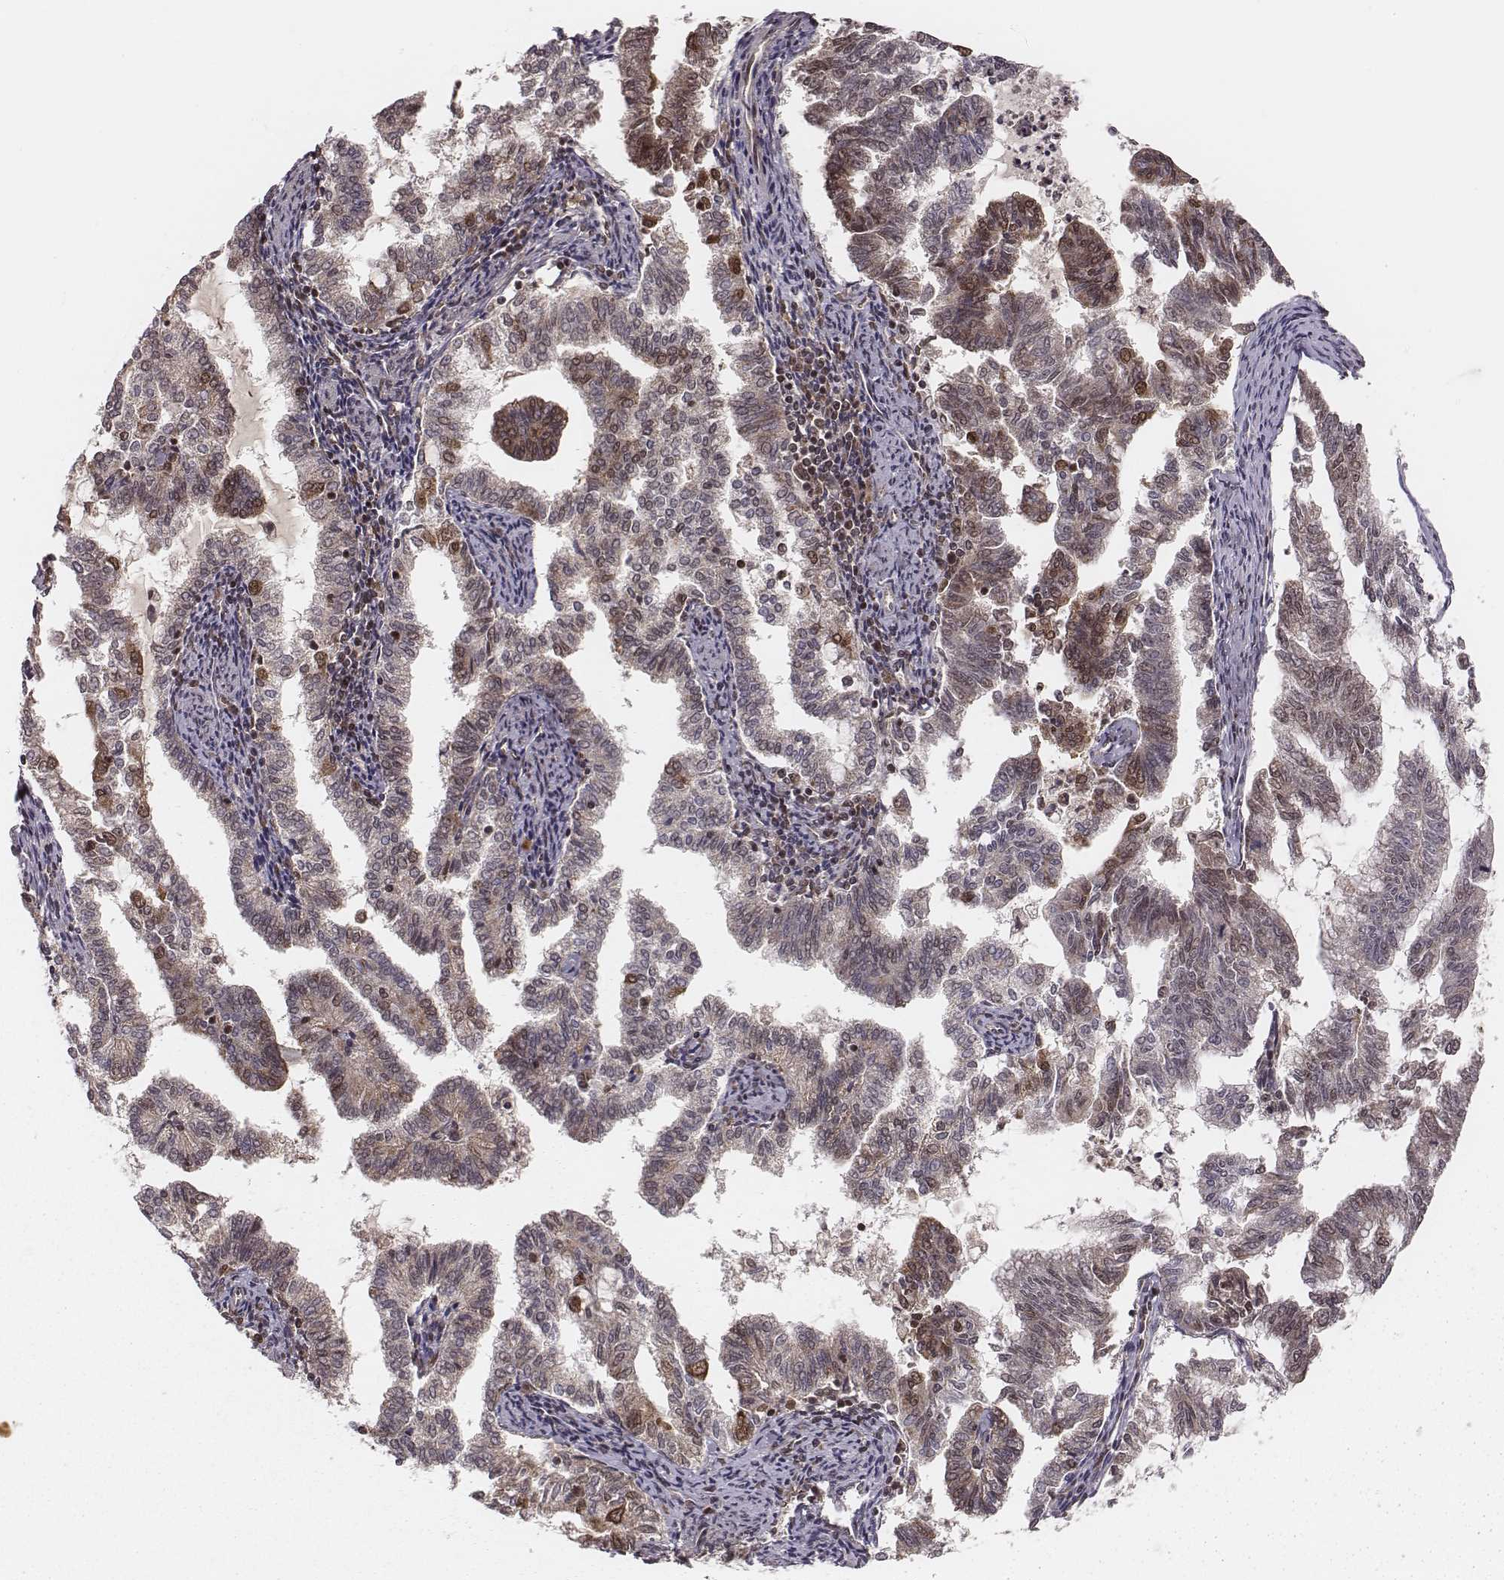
{"staining": {"intensity": "moderate", "quantity": "<25%", "location": "cytoplasmic/membranous,nuclear"}, "tissue": "endometrial cancer", "cell_type": "Tumor cells", "image_type": "cancer", "snomed": [{"axis": "morphology", "description": "Adenocarcinoma, NOS"}, {"axis": "topography", "description": "Endometrium"}], "caption": "There is low levels of moderate cytoplasmic/membranous and nuclear positivity in tumor cells of endometrial cancer, as demonstrated by immunohistochemical staining (brown color).", "gene": "NFX1", "patient": {"sex": "female", "age": 79}}